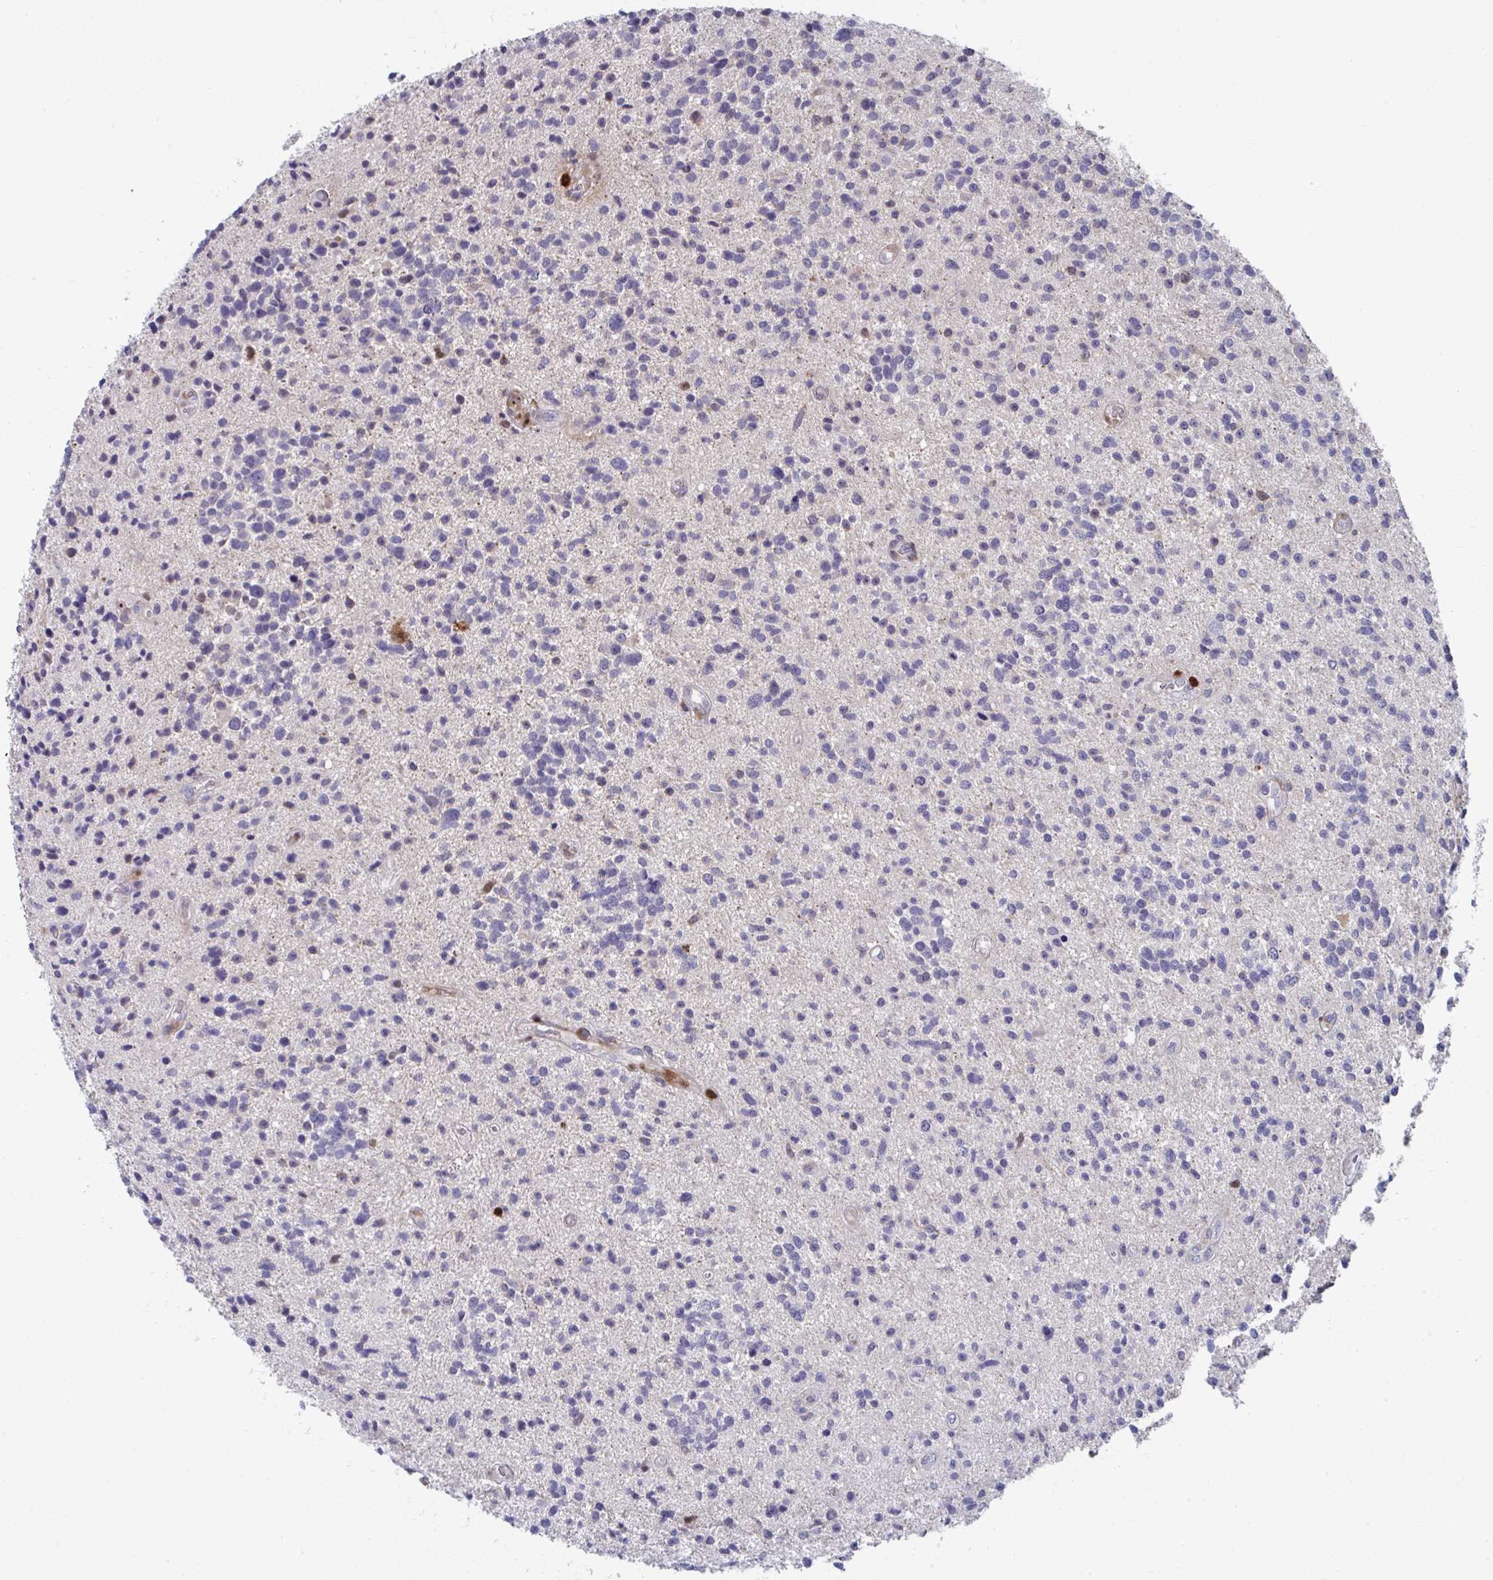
{"staining": {"intensity": "negative", "quantity": "none", "location": "none"}, "tissue": "glioma", "cell_type": "Tumor cells", "image_type": "cancer", "snomed": [{"axis": "morphology", "description": "Glioma, malignant, High grade"}, {"axis": "topography", "description": "Brain"}], "caption": "Tumor cells show no significant protein expression in malignant glioma (high-grade).", "gene": "AOC2", "patient": {"sex": "male", "age": 29}}